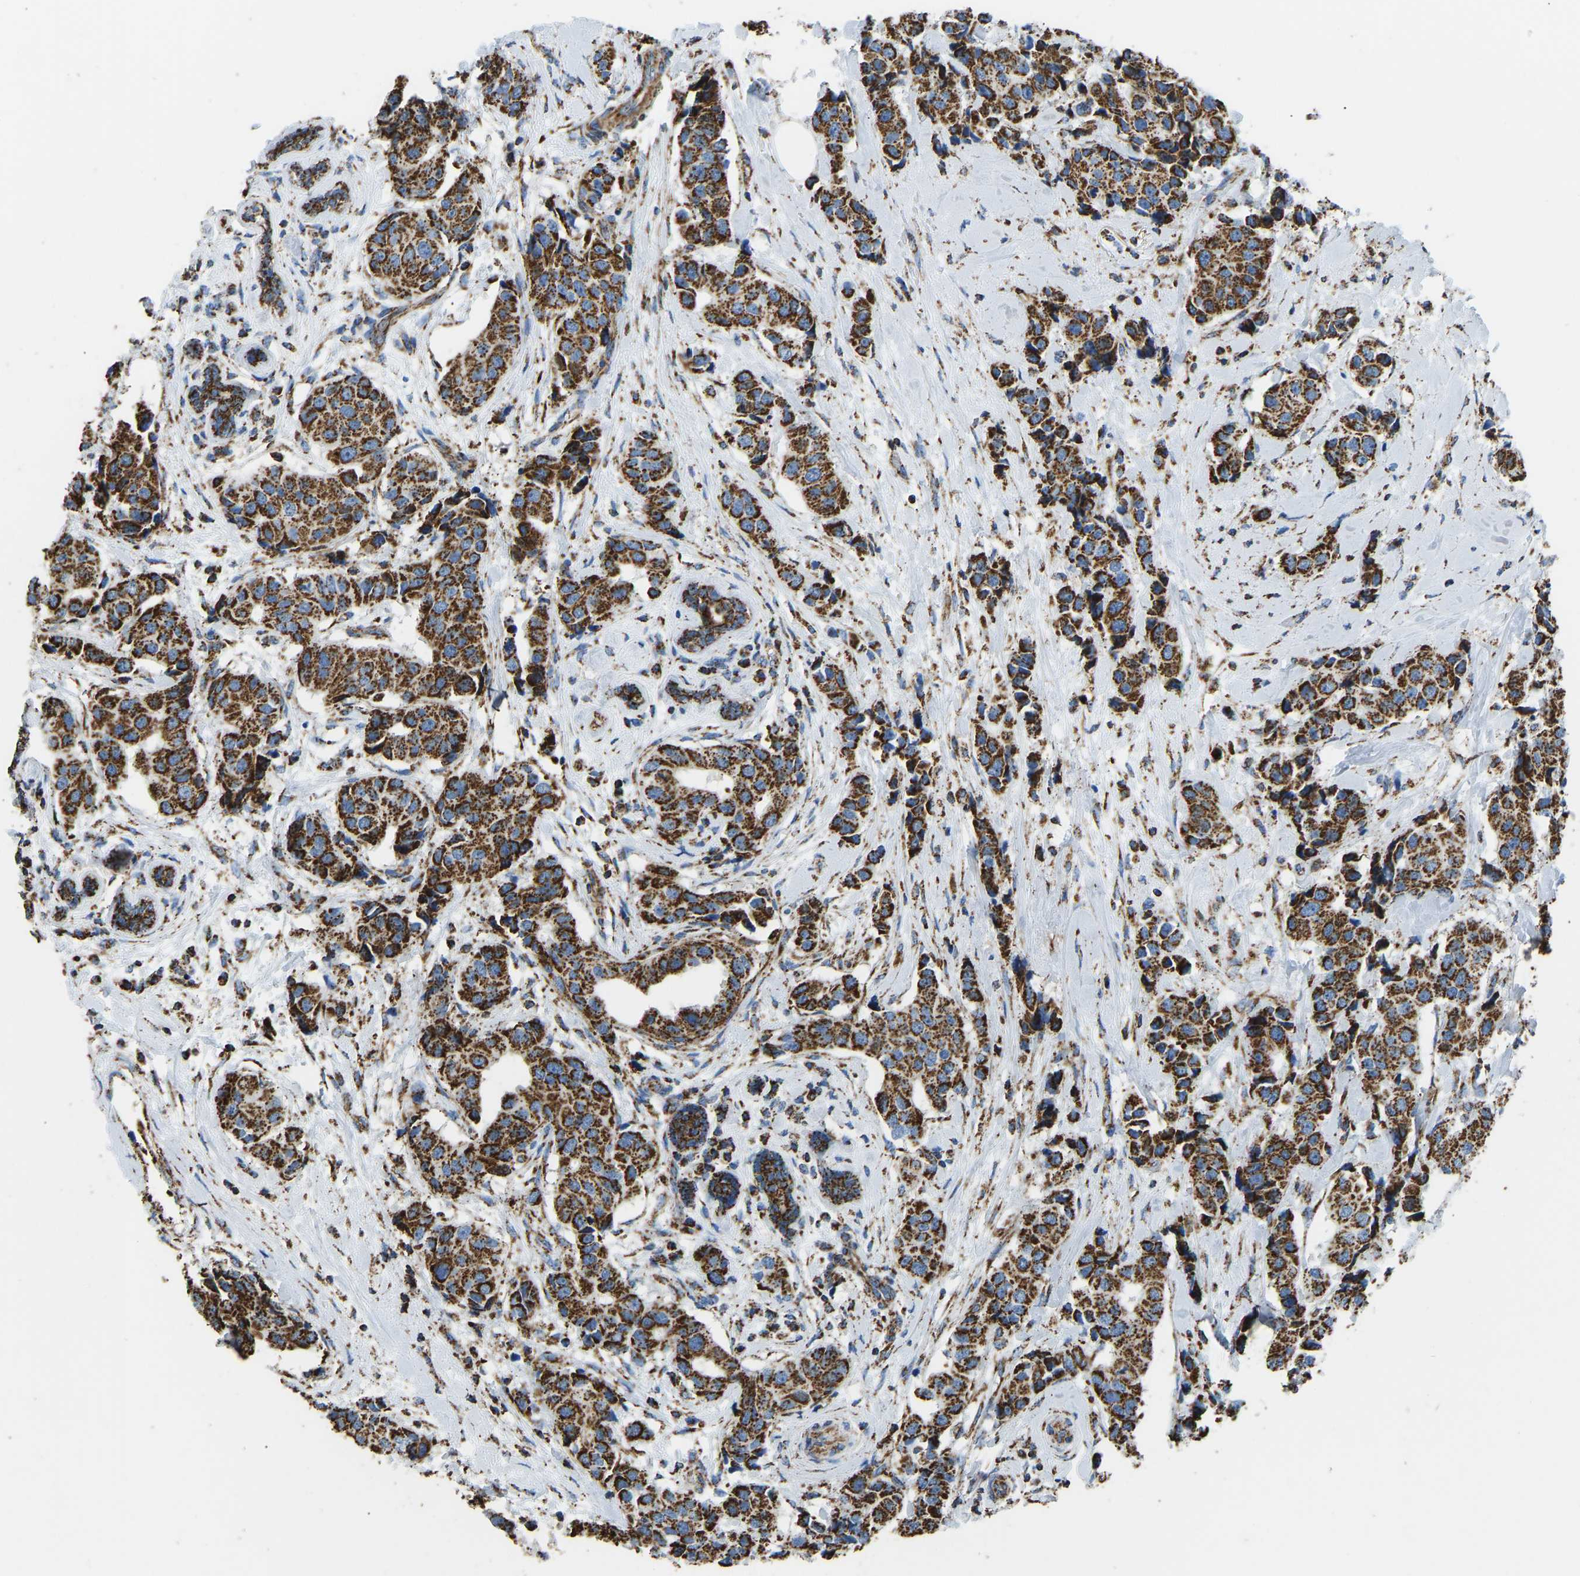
{"staining": {"intensity": "strong", "quantity": ">75%", "location": "cytoplasmic/membranous"}, "tissue": "breast cancer", "cell_type": "Tumor cells", "image_type": "cancer", "snomed": [{"axis": "morphology", "description": "Normal tissue, NOS"}, {"axis": "morphology", "description": "Duct carcinoma"}, {"axis": "topography", "description": "Breast"}], "caption": "There is high levels of strong cytoplasmic/membranous staining in tumor cells of breast cancer (invasive ductal carcinoma), as demonstrated by immunohistochemical staining (brown color).", "gene": "IRX6", "patient": {"sex": "female", "age": 39}}